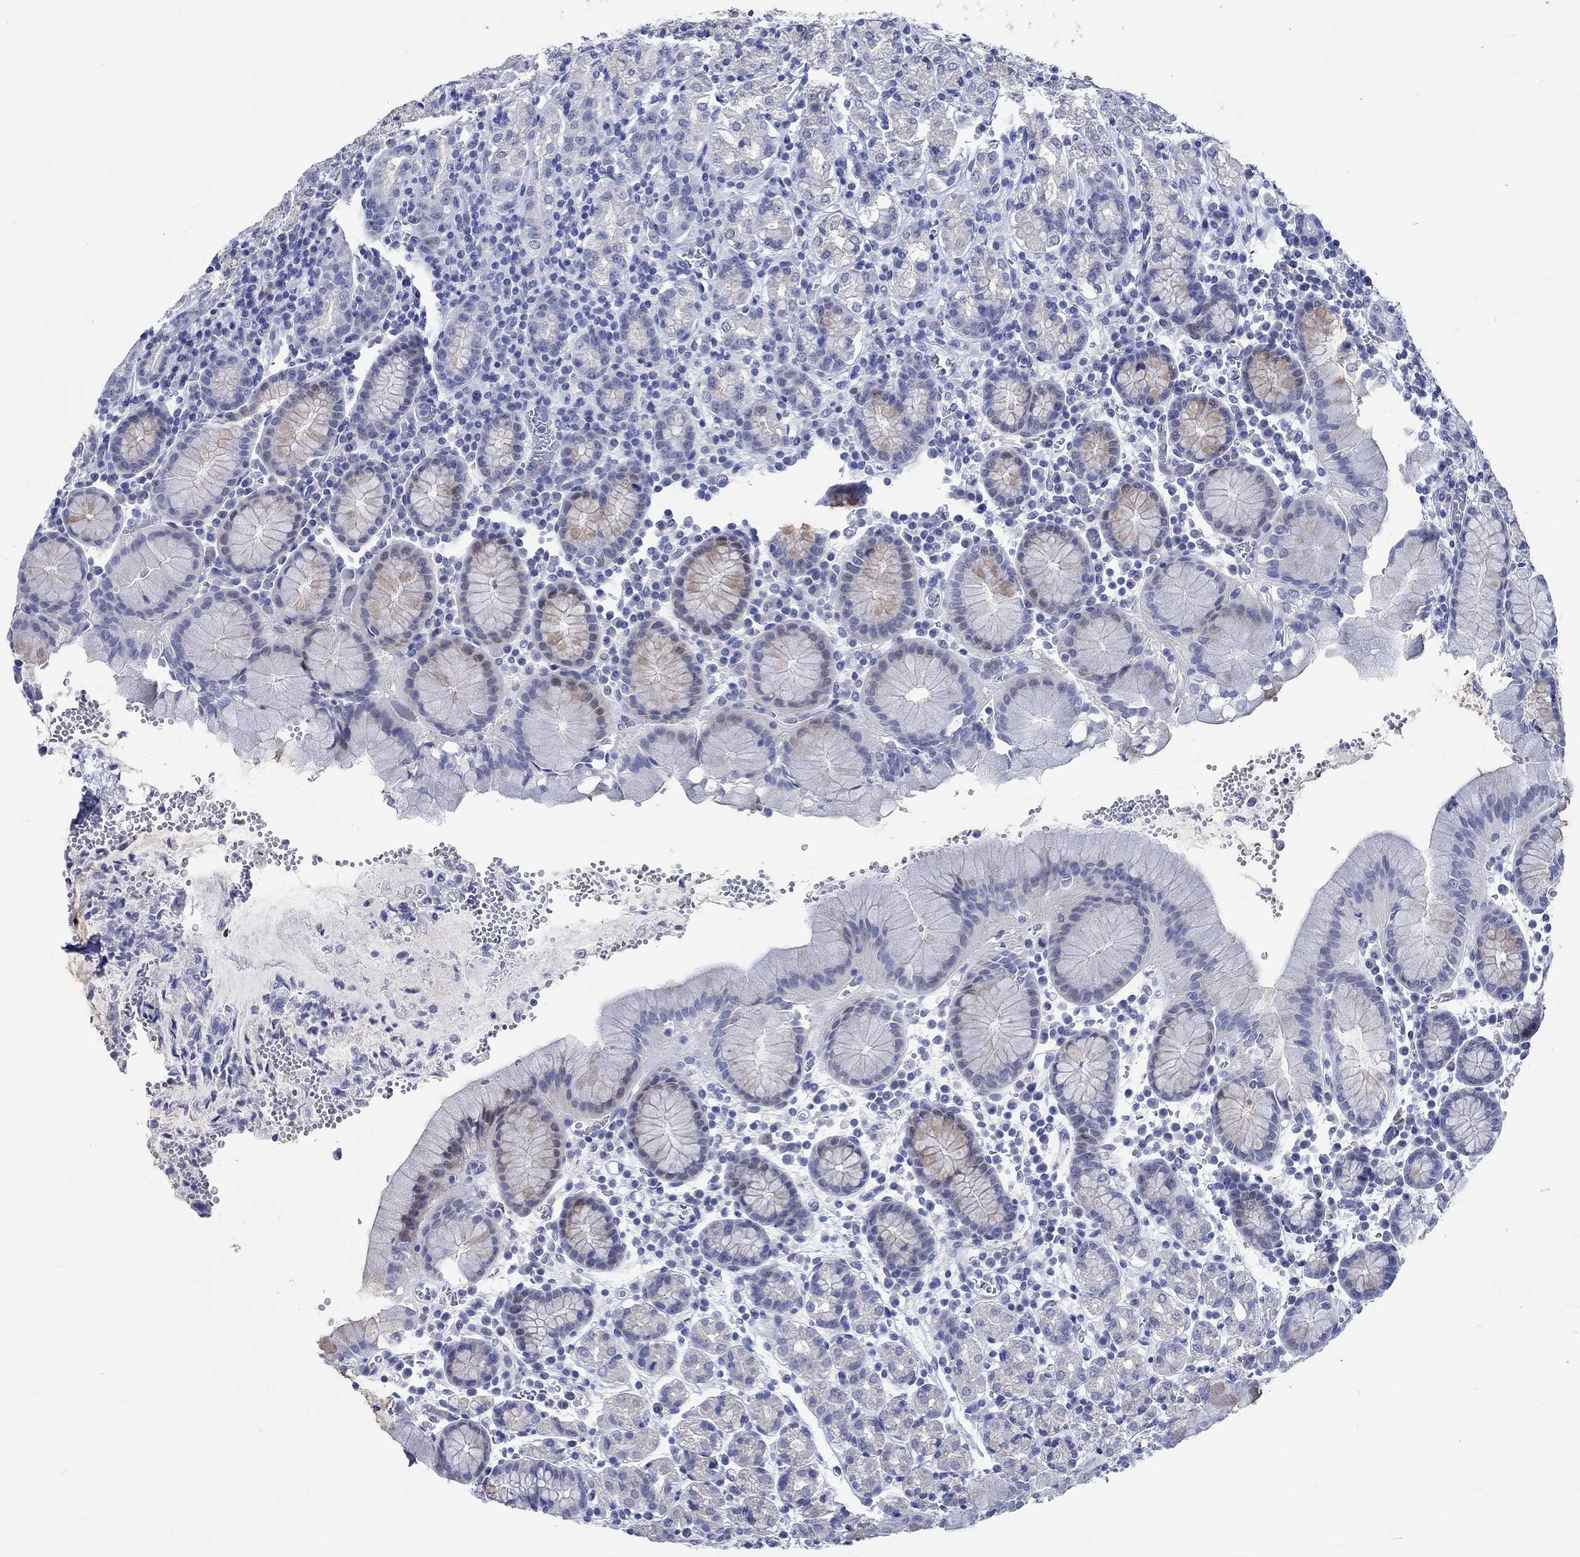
{"staining": {"intensity": "negative", "quantity": "none", "location": "none"}, "tissue": "stomach", "cell_type": "Glandular cells", "image_type": "normal", "snomed": [{"axis": "morphology", "description": "Normal tissue, NOS"}, {"axis": "topography", "description": "Stomach, upper"}, {"axis": "topography", "description": "Stomach"}], "caption": "Immunohistochemistry (IHC) image of normal stomach: stomach stained with DAB exhibits no significant protein staining in glandular cells. (Brightfield microscopy of DAB immunohistochemistry (IHC) at high magnification).", "gene": "C4orf47", "patient": {"sex": "male", "age": 62}}